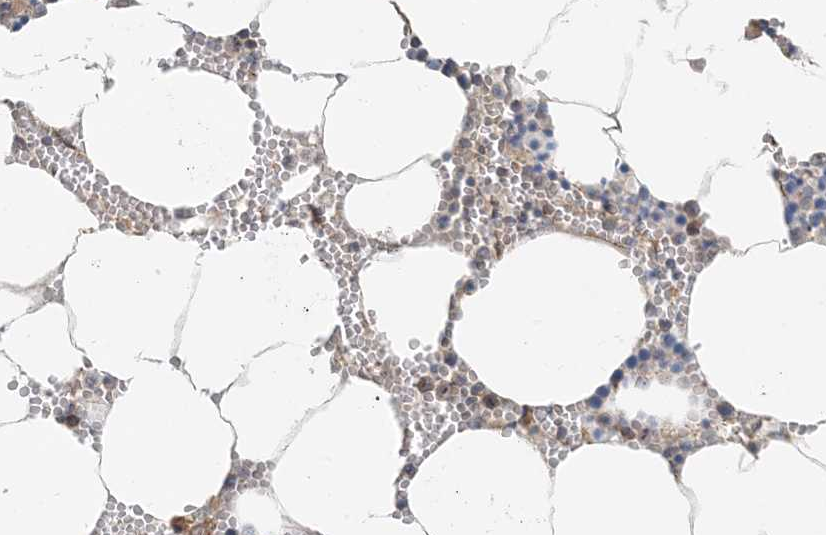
{"staining": {"intensity": "moderate", "quantity": "<25%", "location": "cytoplasmic/membranous"}, "tissue": "bone marrow", "cell_type": "Hematopoietic cells", "image_type": "normal", "snomed": [{"axis": "morphology", "description": "Normal tissue, NOS"}, {"axis": "topography", "description": "Bone marrow"}], "caption": "Protein analysis of benign bone marrow reveals moderate cytoplasmic/membranous staining in approximately <25% of hematopoietic cells.", "gene": "MYL5", "patient": {"sex": "male", "age": 70}}